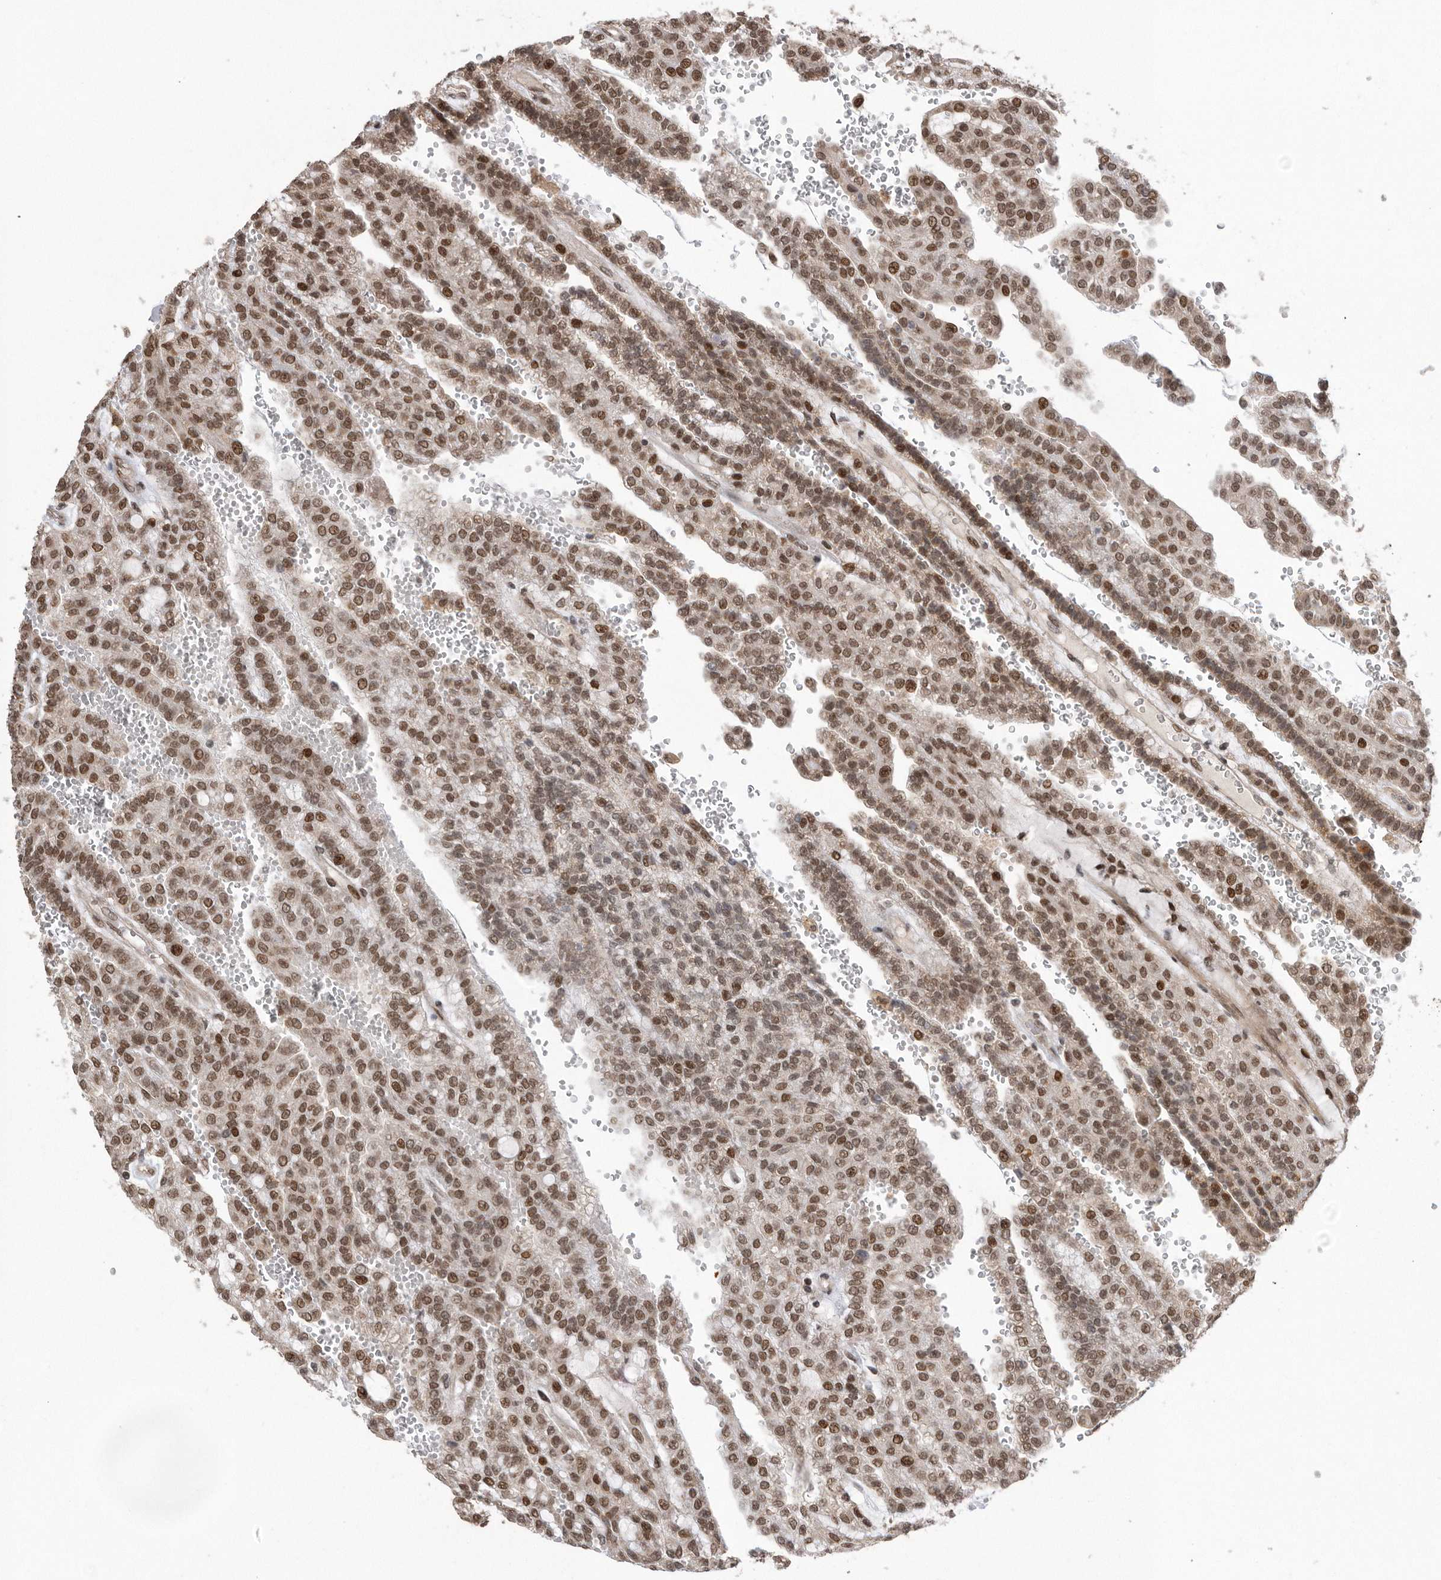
{"staining": {"intensity": "strong", "quantity": ">75%", "location": "nuclear"}, "tissue": "renal cancer", "cell_type": "Tumor cells", "image_type": "cancer", "snomed": [{"axis": "morphology", "description": "Adenocarcinoma, NOS"}, {"axis": "topography", "description": "Kidney"}], "caption": "Protein staining of renal adenocarcinoma tissue shows strong nuclear expression in about >75% of tumor cells.", "gene": "TDRD3", "patient": {"sex": "male", "age": 63}}